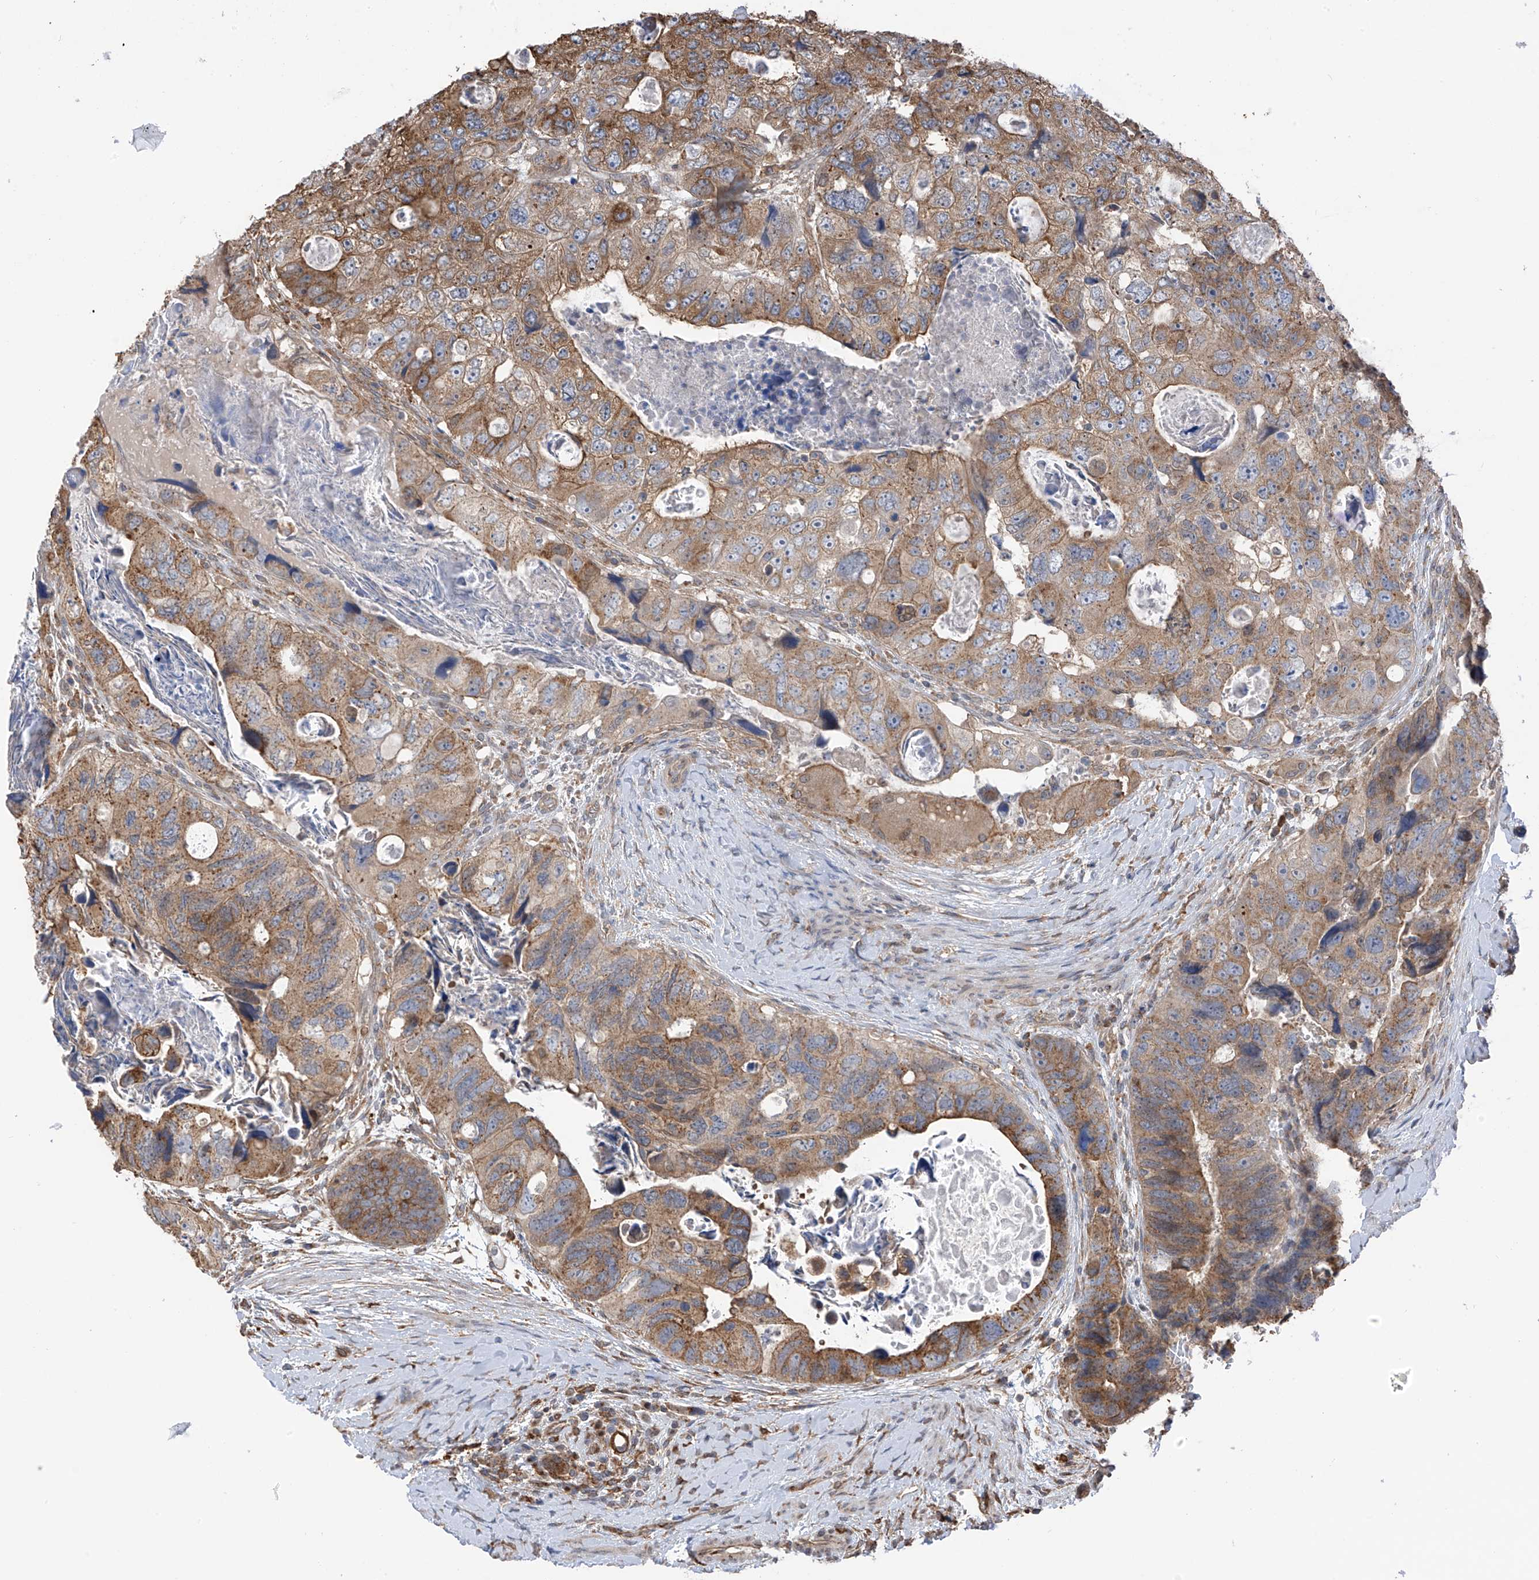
{"staining": {"intensity": "moderate", "quantity": ">75%", "location": "cytoplasmic/membranous"}, "tissue": "colorectal cancer", "cell_type": "Tumor cells", "image_type": "cancer", "snomed": [{"axis": "morphology", "description": "Adenocarcinoma, NOS"}, {"axis": "topography", "description": "Rectum"}], "caption": "A photomicrograph of colorectal cancer (adenocarcinoma) stained for a protein reveals moderate cytoplasmic/membranous brown staining in tumor cells.", "gene": "ZNF189", "patient": {"sex": "male", "age": 59}}